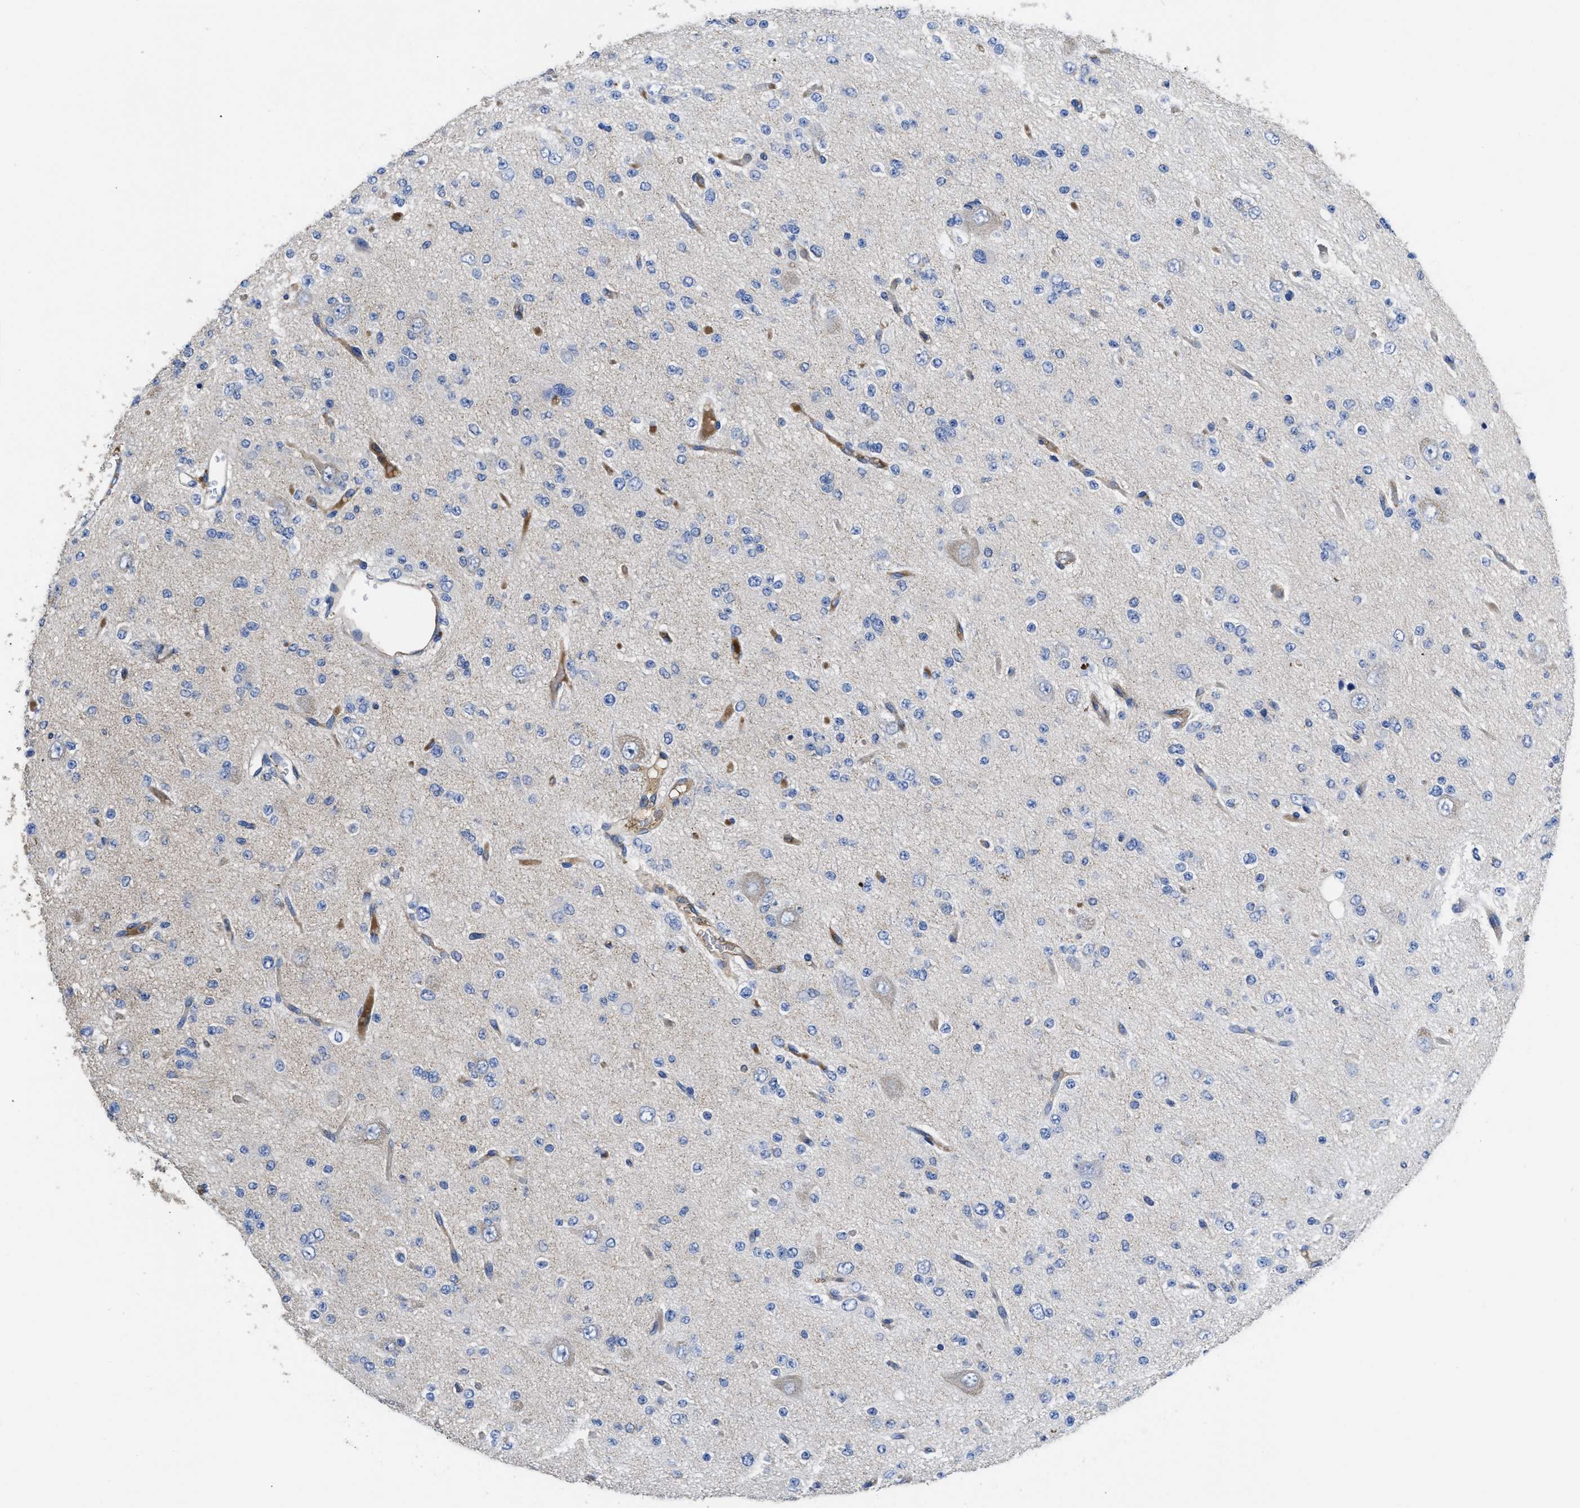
{"staining": {"intensity": "negative", "quantity": "none", "location": "none"}, "tissue": "glioma", "cell_type": "Tumor cells", "image_type": "cancer", "snomed": [{"axis": "morphology", "description": "Glioma, malignant, Low grade"}, {"axis": "topography", "description": "Brain"}], "caption": "This is a micrograph of IHC staining of glioma, which shows no staining in tumor cells. (DAB (3,3'-diaminobenzidine) IHC with hematoxylin counter stain).", "gene": "USP4", "patient": {"sex": "male", "age": 38}}